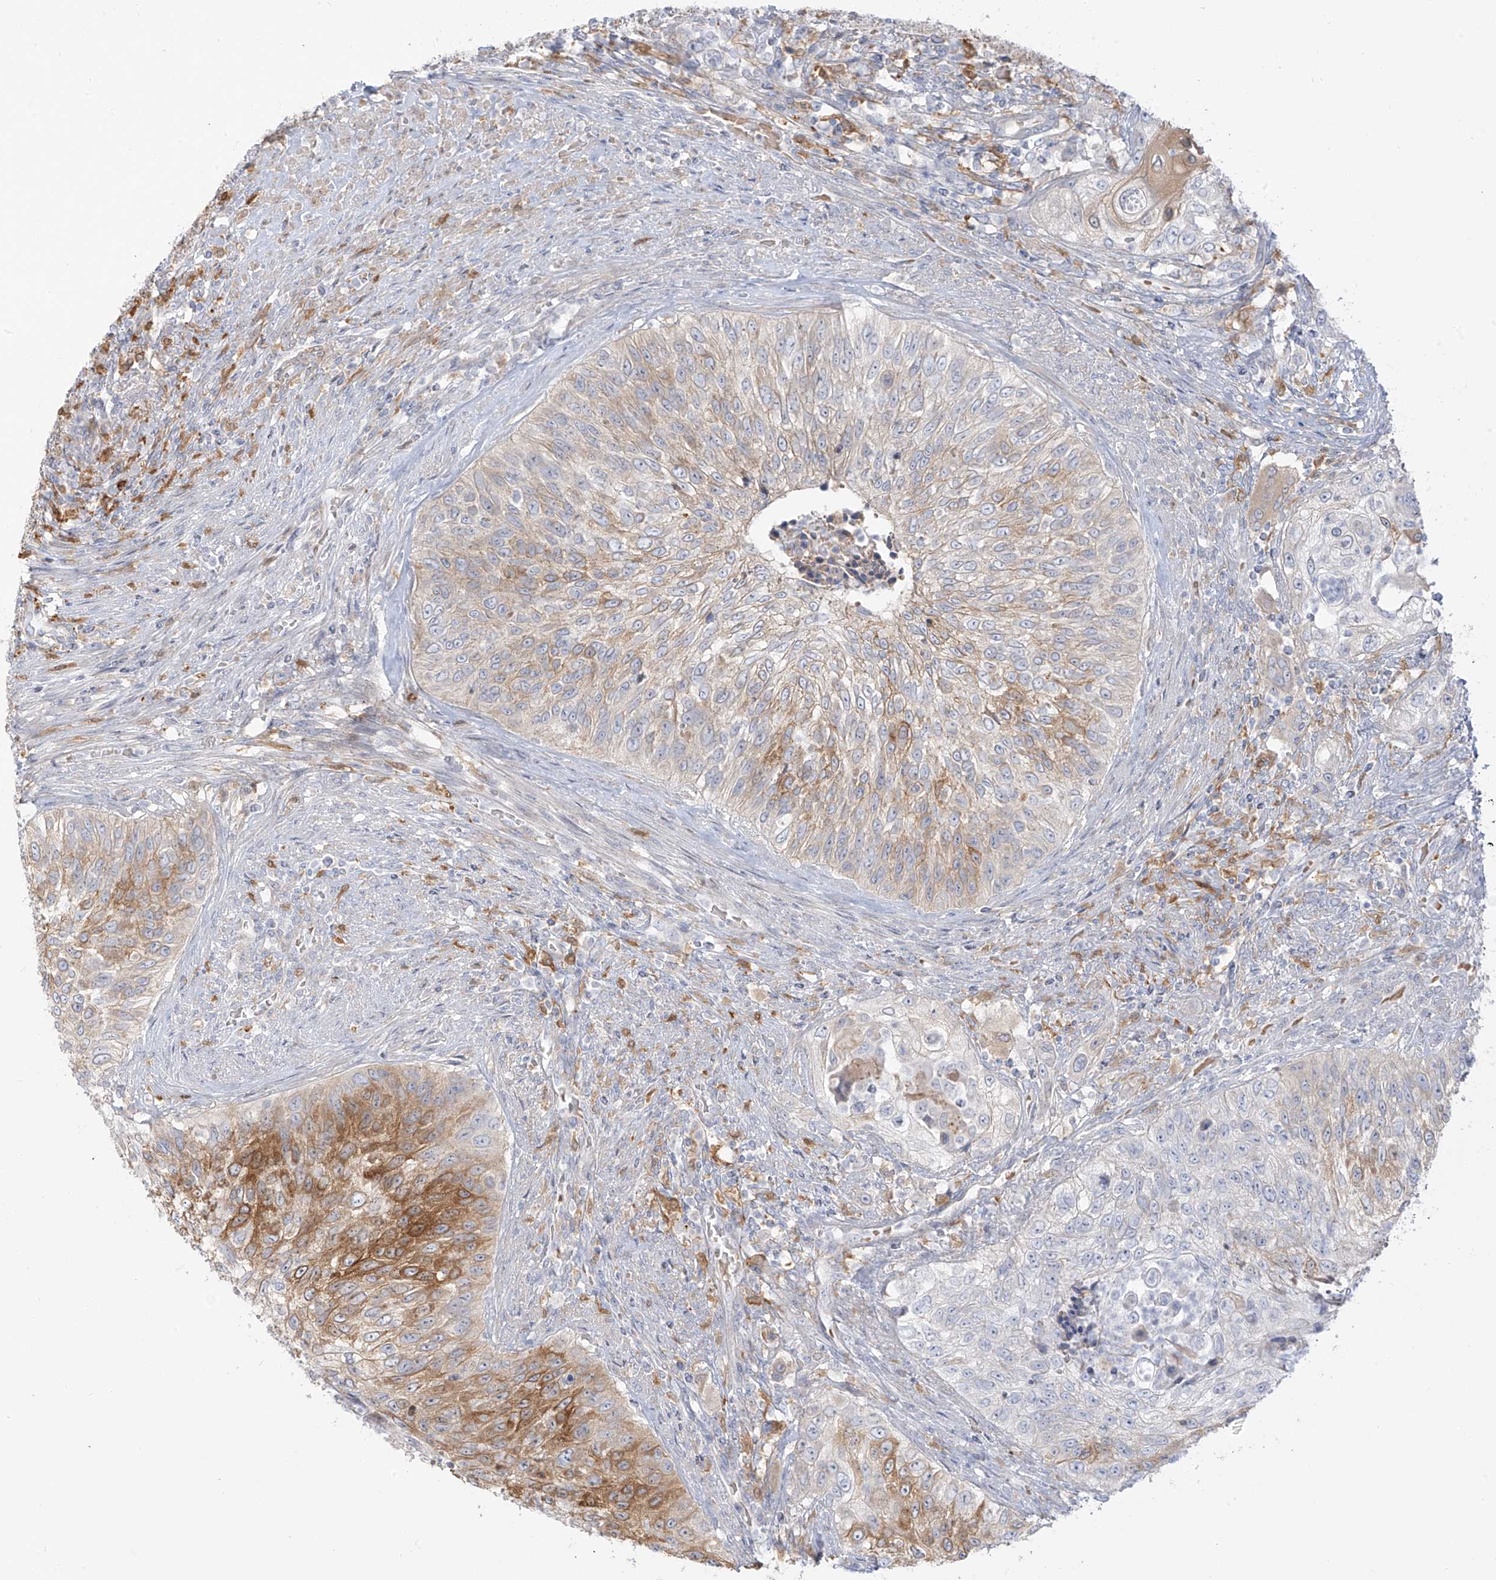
{"staining": {"intensity": "moderate", "quantity": "<25%", "location": "cytoplasmic/membranous"}, "tissue": "urothelial cancer", "cell_type": "Tumor cells", "image_type": "cancer", "snomed": [{"axis": "morphology", "description": "Urothelial carcinoma, High grade"}, {"axis": "topography", "description": "Urinary bladder"}], "caption": "Urothelial cancer was stained to show a protein in brown. There is low levels of moderate cytoplasmic/membranous staining in approximately <25% of tumor cells.", "gene": "UPK1B", "patient": {"sex": "female", "age": 60}}